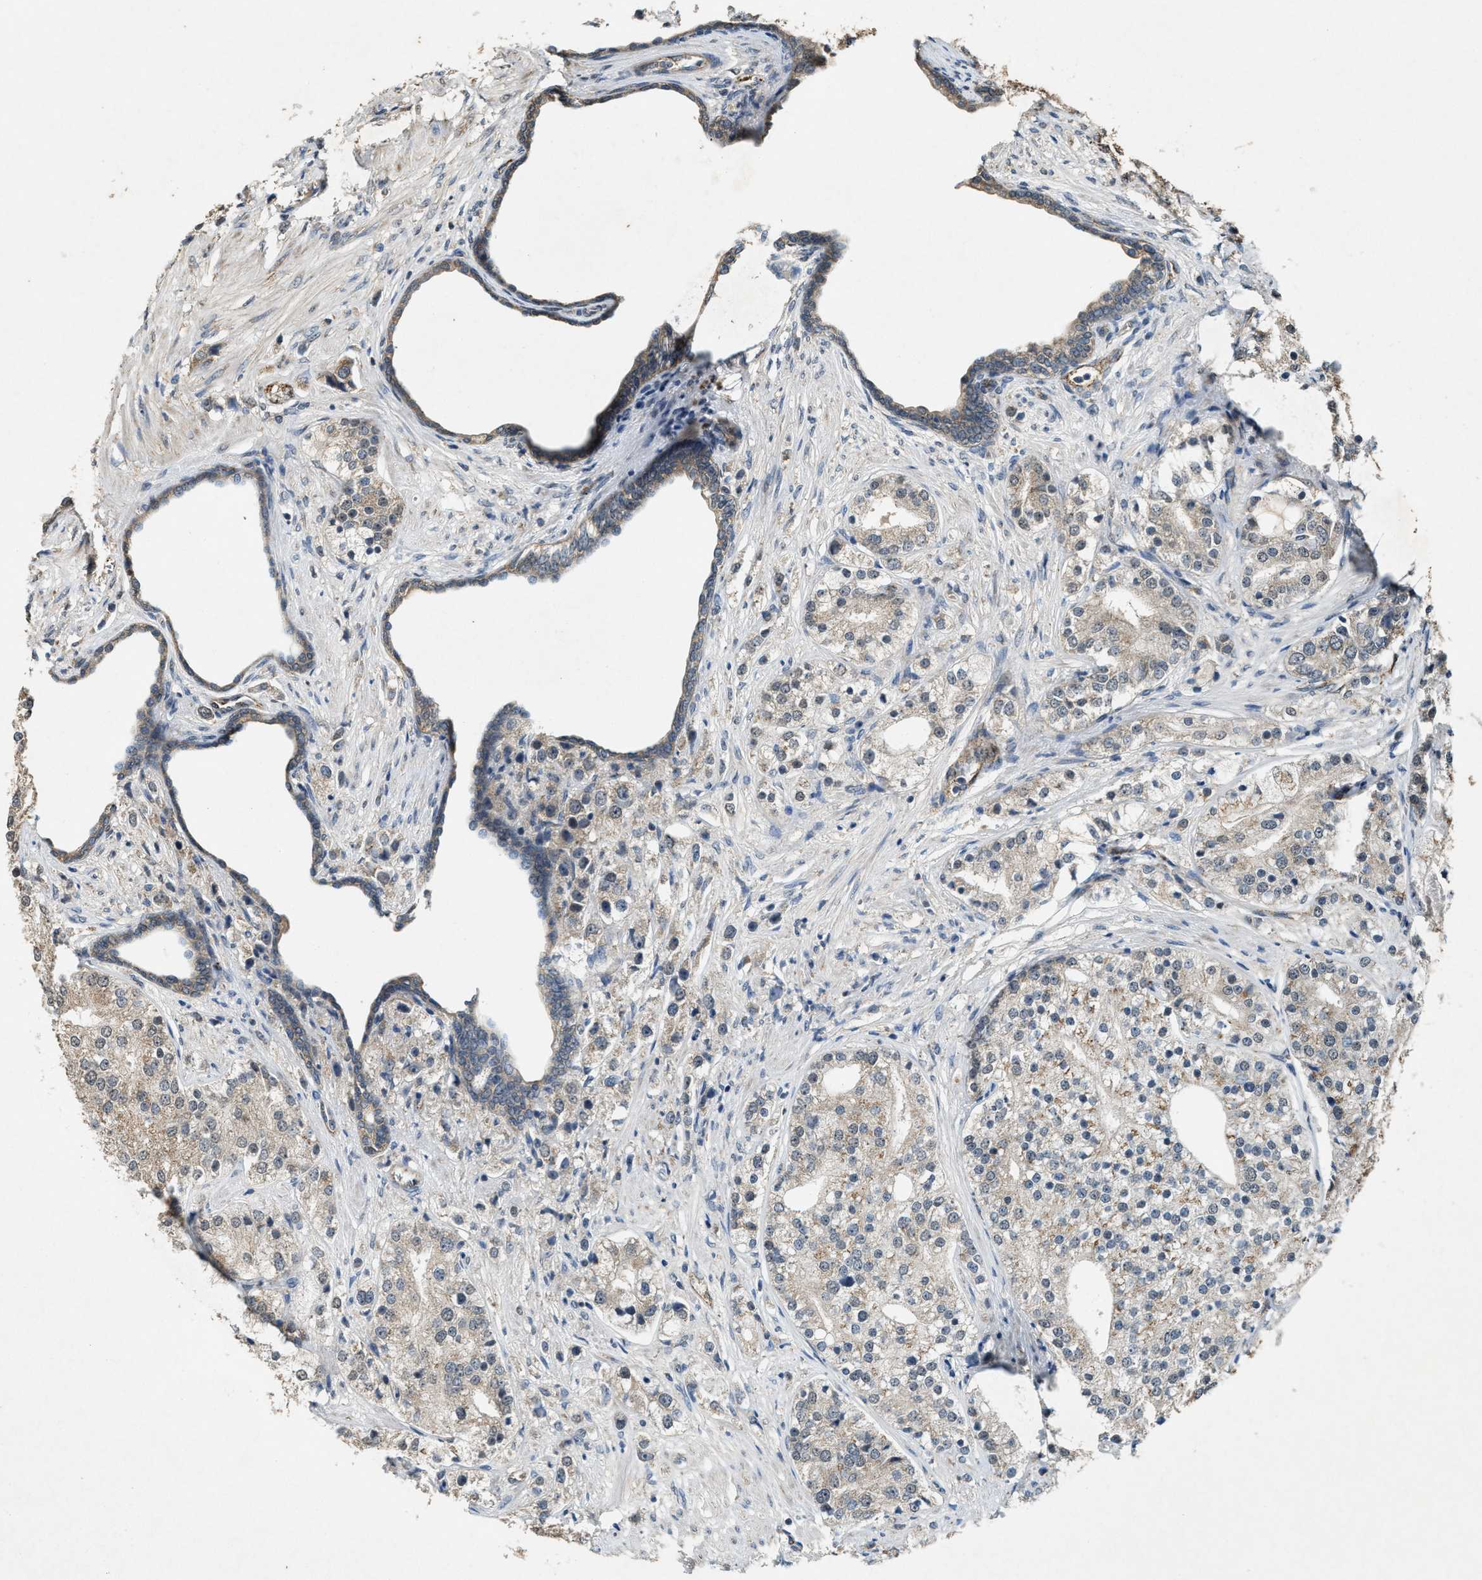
{"staining": {"intensity": "weak", "quantity": "25%-75%", "location": "cytoplasmic/membranous"}, "tissue": "prostate cancer", "cell_type": "Tumor cells", "image_type": "cancer", "snomed": [{"axis": "morphology", "description": "Adenocarcinoma, High grade"}, {"axis": "topography", "description": "Prostate"}], "caption": "Immunohistochemistry photomicrograph of neoplastic tissue: human adenocarcinoma (high-grade) (prostate) stained using IHC exhibits low levels of weak protein expression localized specifically in the cytoplasmic/membranous of tumor cells, appearing as a cytoplasmic/membranous brown color.", "gene": "ARHGEF5", "patient": {"sex": "male", "age": 50}}